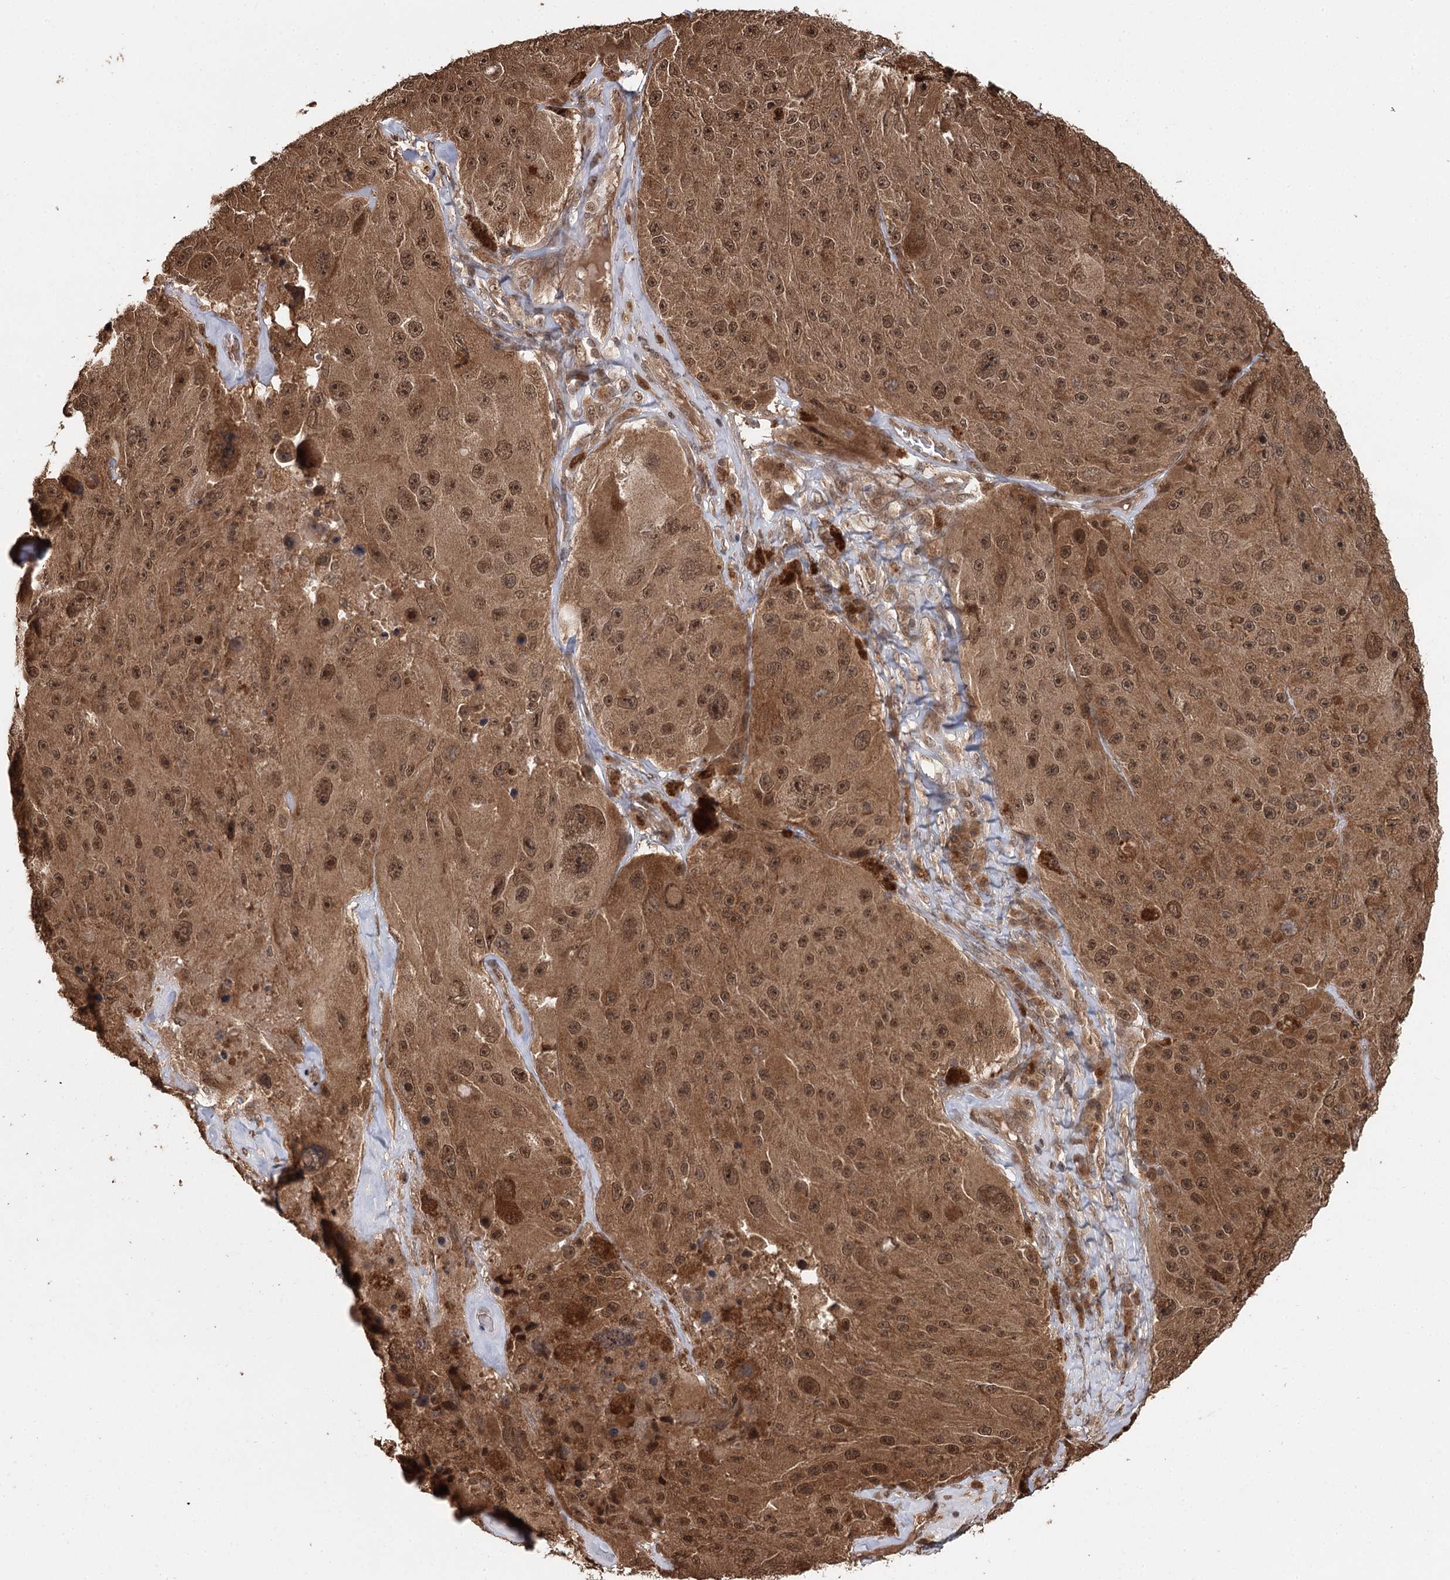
{"staining": {"intensity": "moderate", "quantity": ">75%", "location": "cytoplasmic/membranous,nuclear"}, "tissue": "melanoma", "cell_type": "Tumor cells", "image_type": "cancer", "snomed": [{"axis": "morphology", "description": "Malignant melanoma, Metastatic site"}, {"axis": "topography", "description": "Lymph node"}], "caption": "Malignant melanoma (metastatic site) stained for a protein demonstrates moderate cytoplasmic/membranous and nuclear positivity in tumor cells.", "gene": "N6AMT1", "patient": {"sex": "male", "age": 62}}